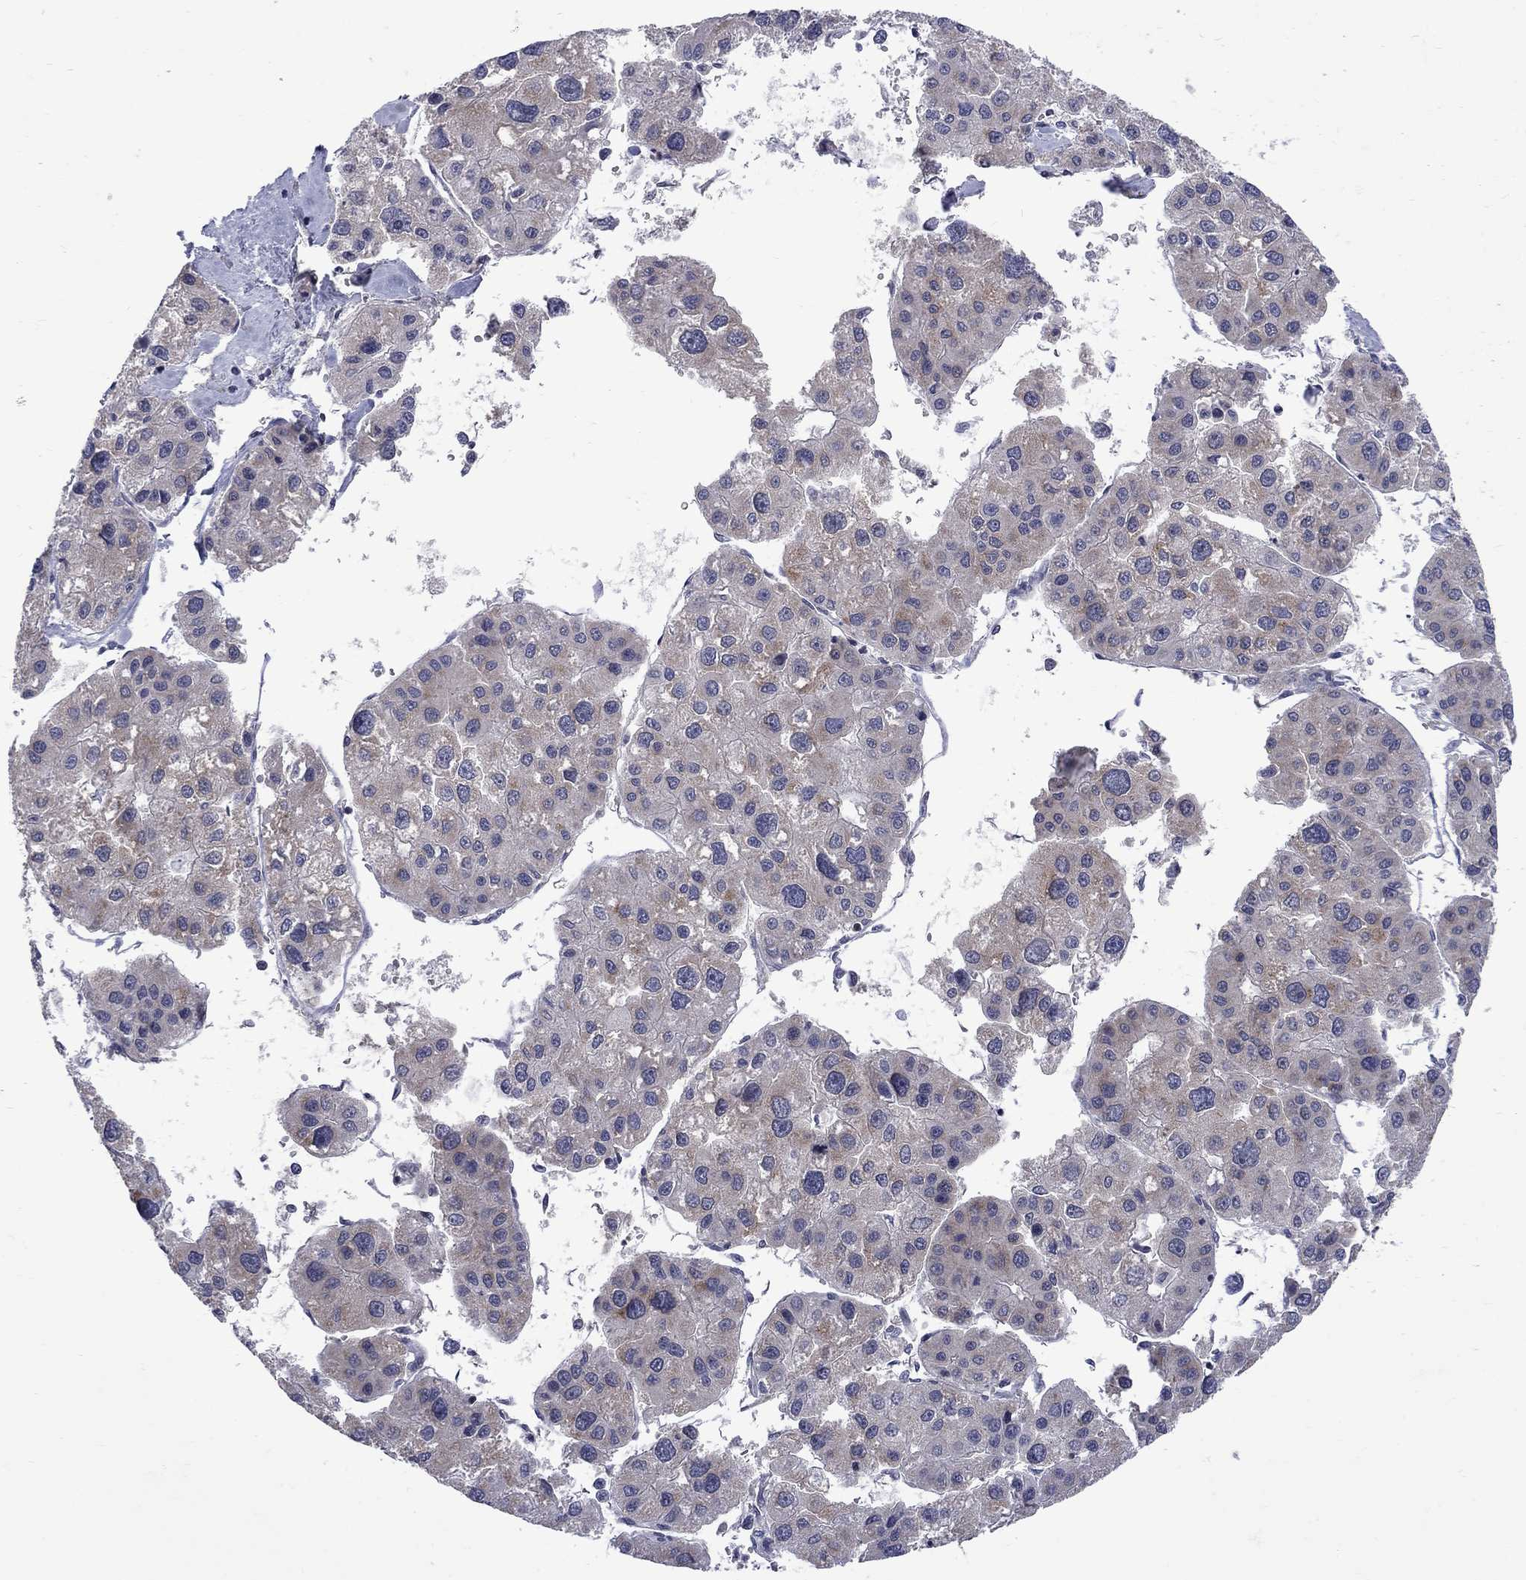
{"staining": {"intensity": "moderate", "quantity": "<25%", "location": "cytoplasmic/membranous"}, "tissue": "liver cancer", "cell_type": "Tumor cells", "image_type": "cancer", "snomed": [{"axis": "morphology", "description": "Carcinoma, Hepatocellular, NOS"}, {"axis": "topography", "description": "Liver"}], "caption": "The image demonstrates immunohistochemical staining of liver cancer (hepatocellular carcinoma). There is moderate cytoplasmic/membranous staining is appreciated in approximately <25% of tumor cells.", "gene": "SH2B1", "patient": {"sex": "male", "age": 73}}